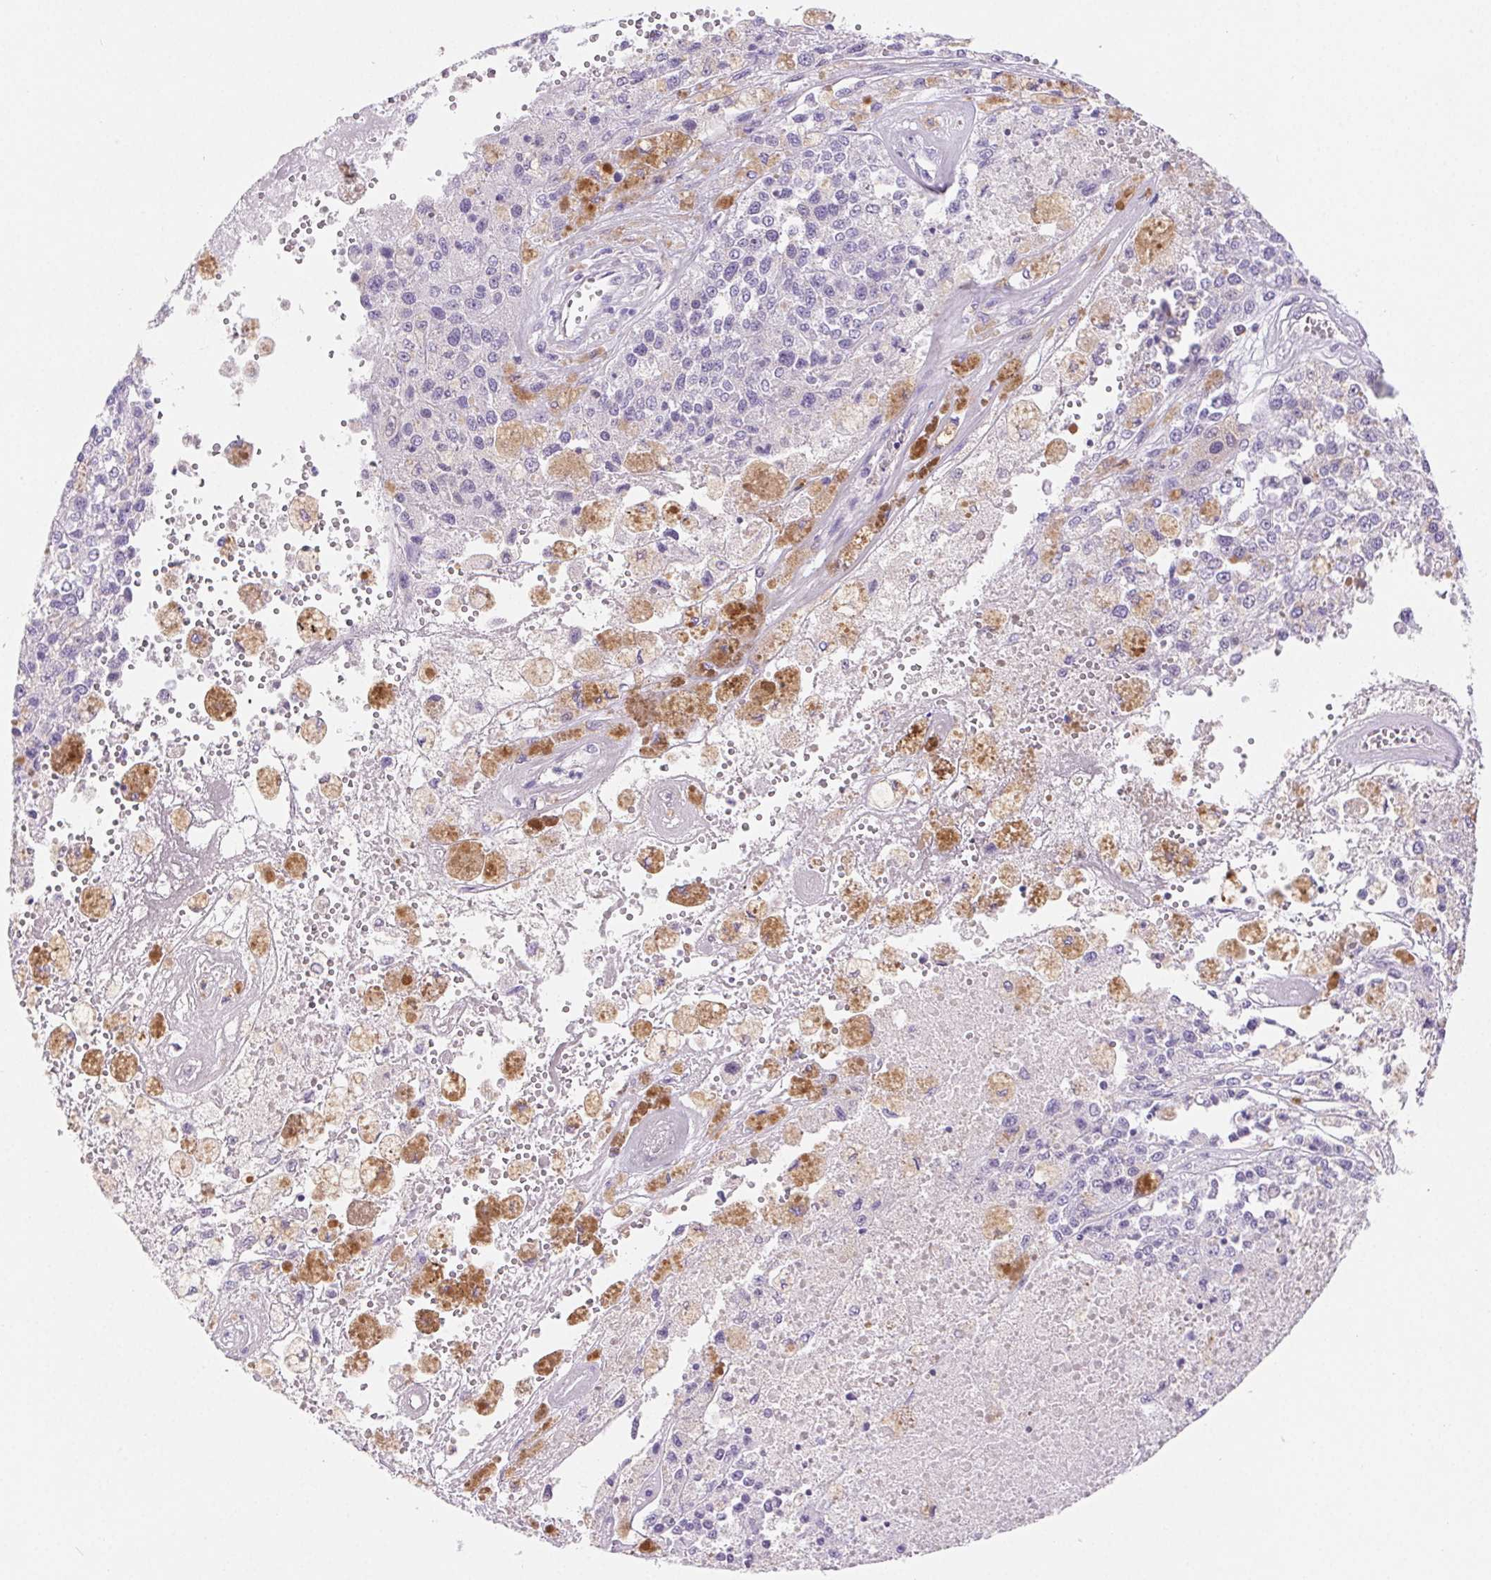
{"staining": {"intensity": "negative", "quantity": "none", "location": "none"}, "tissue": "melanoma", "cell_type": "Tumor cells", "image_type": "cancer", "snomed": [{"axis": "morphology", "description": "Malignant melanoma, Metastatic site"}, {"axis": "topography", "description": "Lymph node"}], "caption": "The image demonstrates no staining of tumor cells in malignant melanoma (metastatic site). The staining is performed using DAB brown chromogen with nuclei counter-stained in using hematoxylin.", "gene": "PNLIP", "patient": {"sex": "female", "age": 64}}